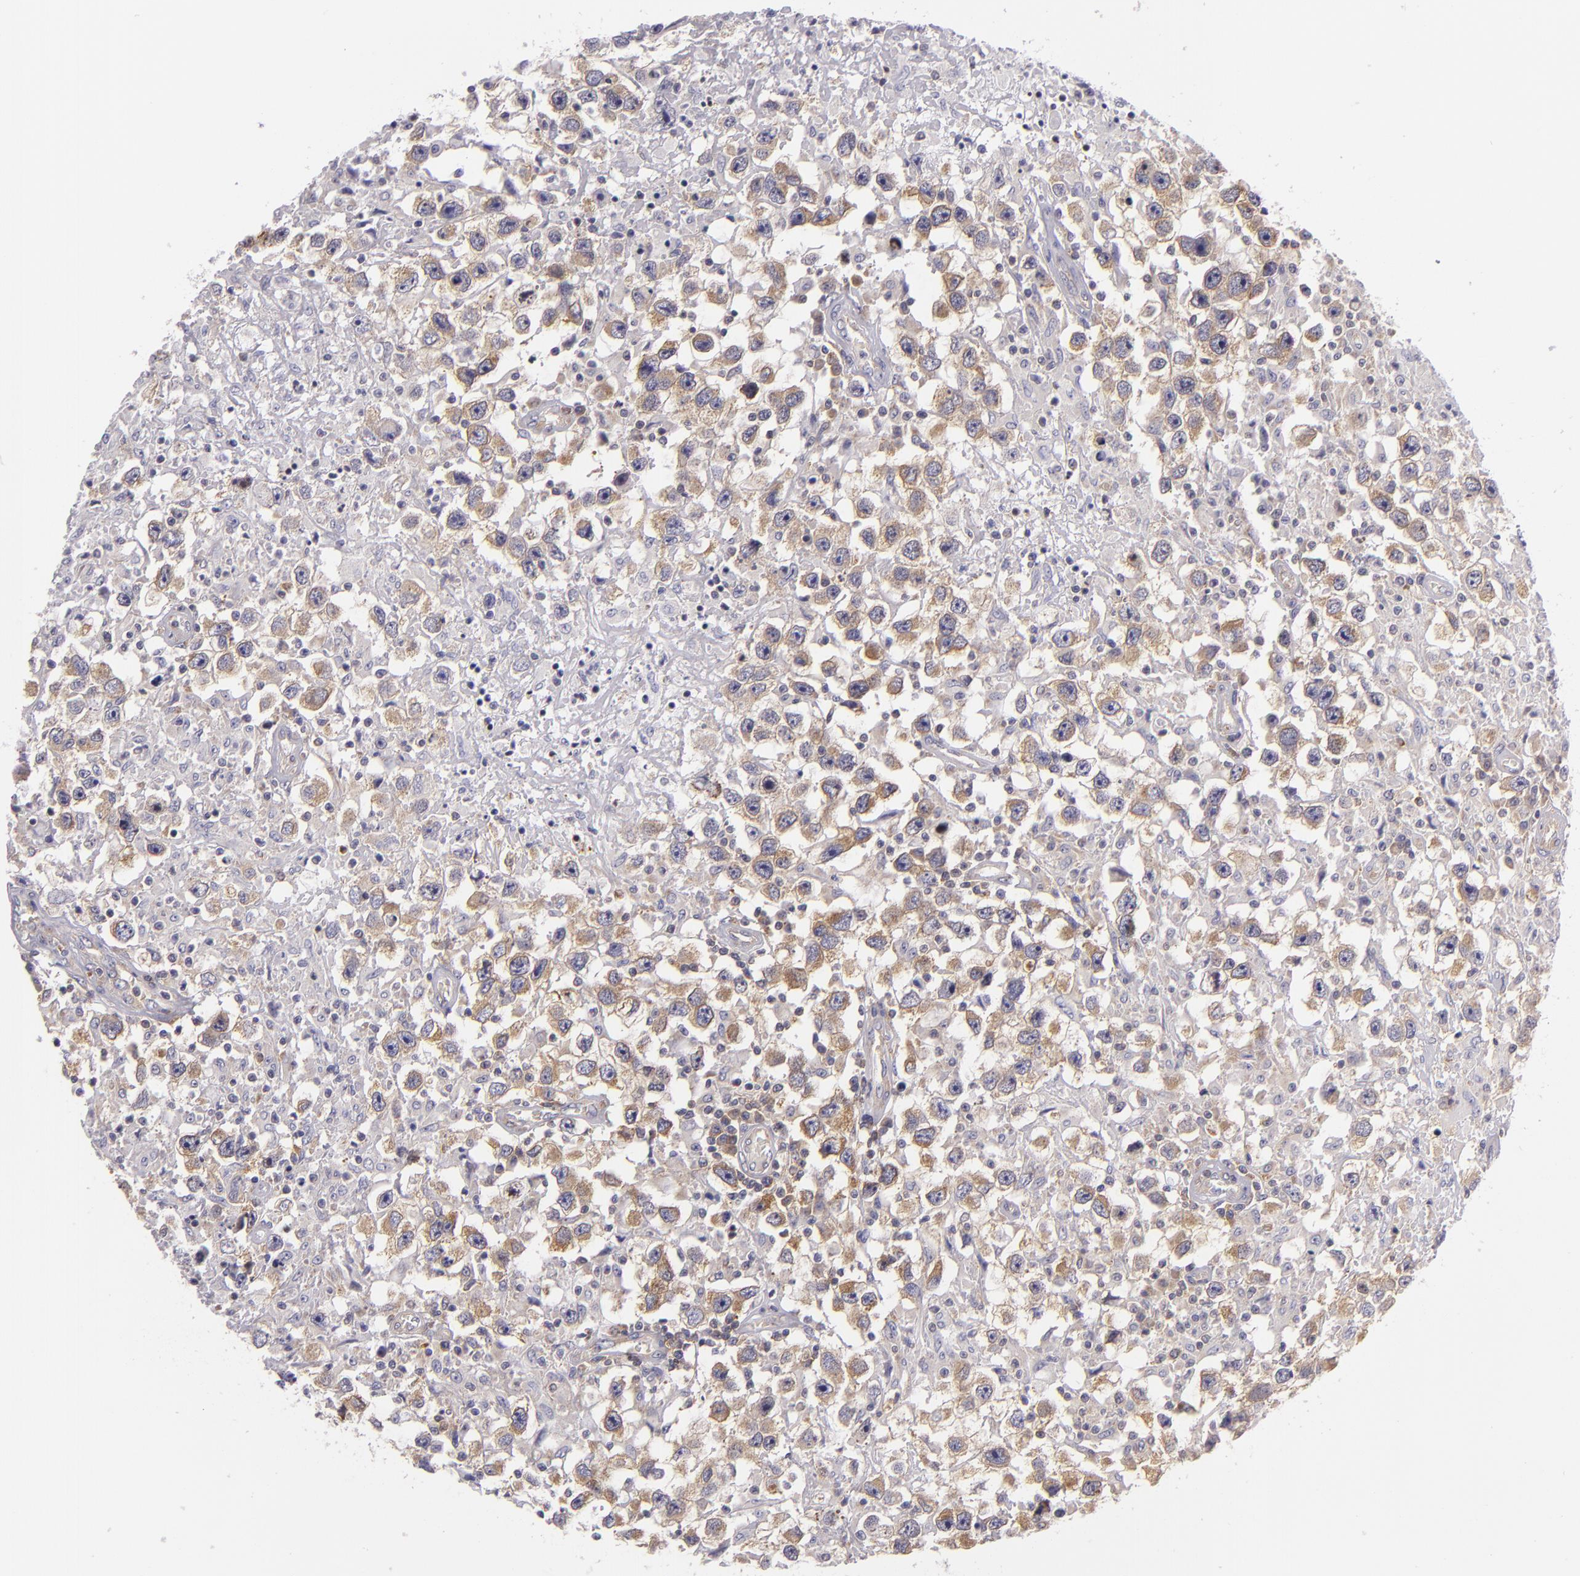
{"staining": {"intensity": "moderate", "quantity": "25%-75%", "location": "cytoplasmic/membranous"}, "tissue": "testis cancer", "cell_type": "Tumor cells", "image_type": "cancer", "snomed": [{"axis": "morphology", "description": "Seminoma, NOS"}, {"axis": "topography", "description": "Testis"}], "caption": "Immunohistochemistry image of neoplastic tissue: human testis seminoma stained using IHC reveals medium levels of moderate protein expression localized specifically in the cytoplasmic/membranous of tumor cells, appearing as a cytoplasmic/membranous brown color.", "gene": "UPF3B", "patient": {"sex": "male", "age": 34}}